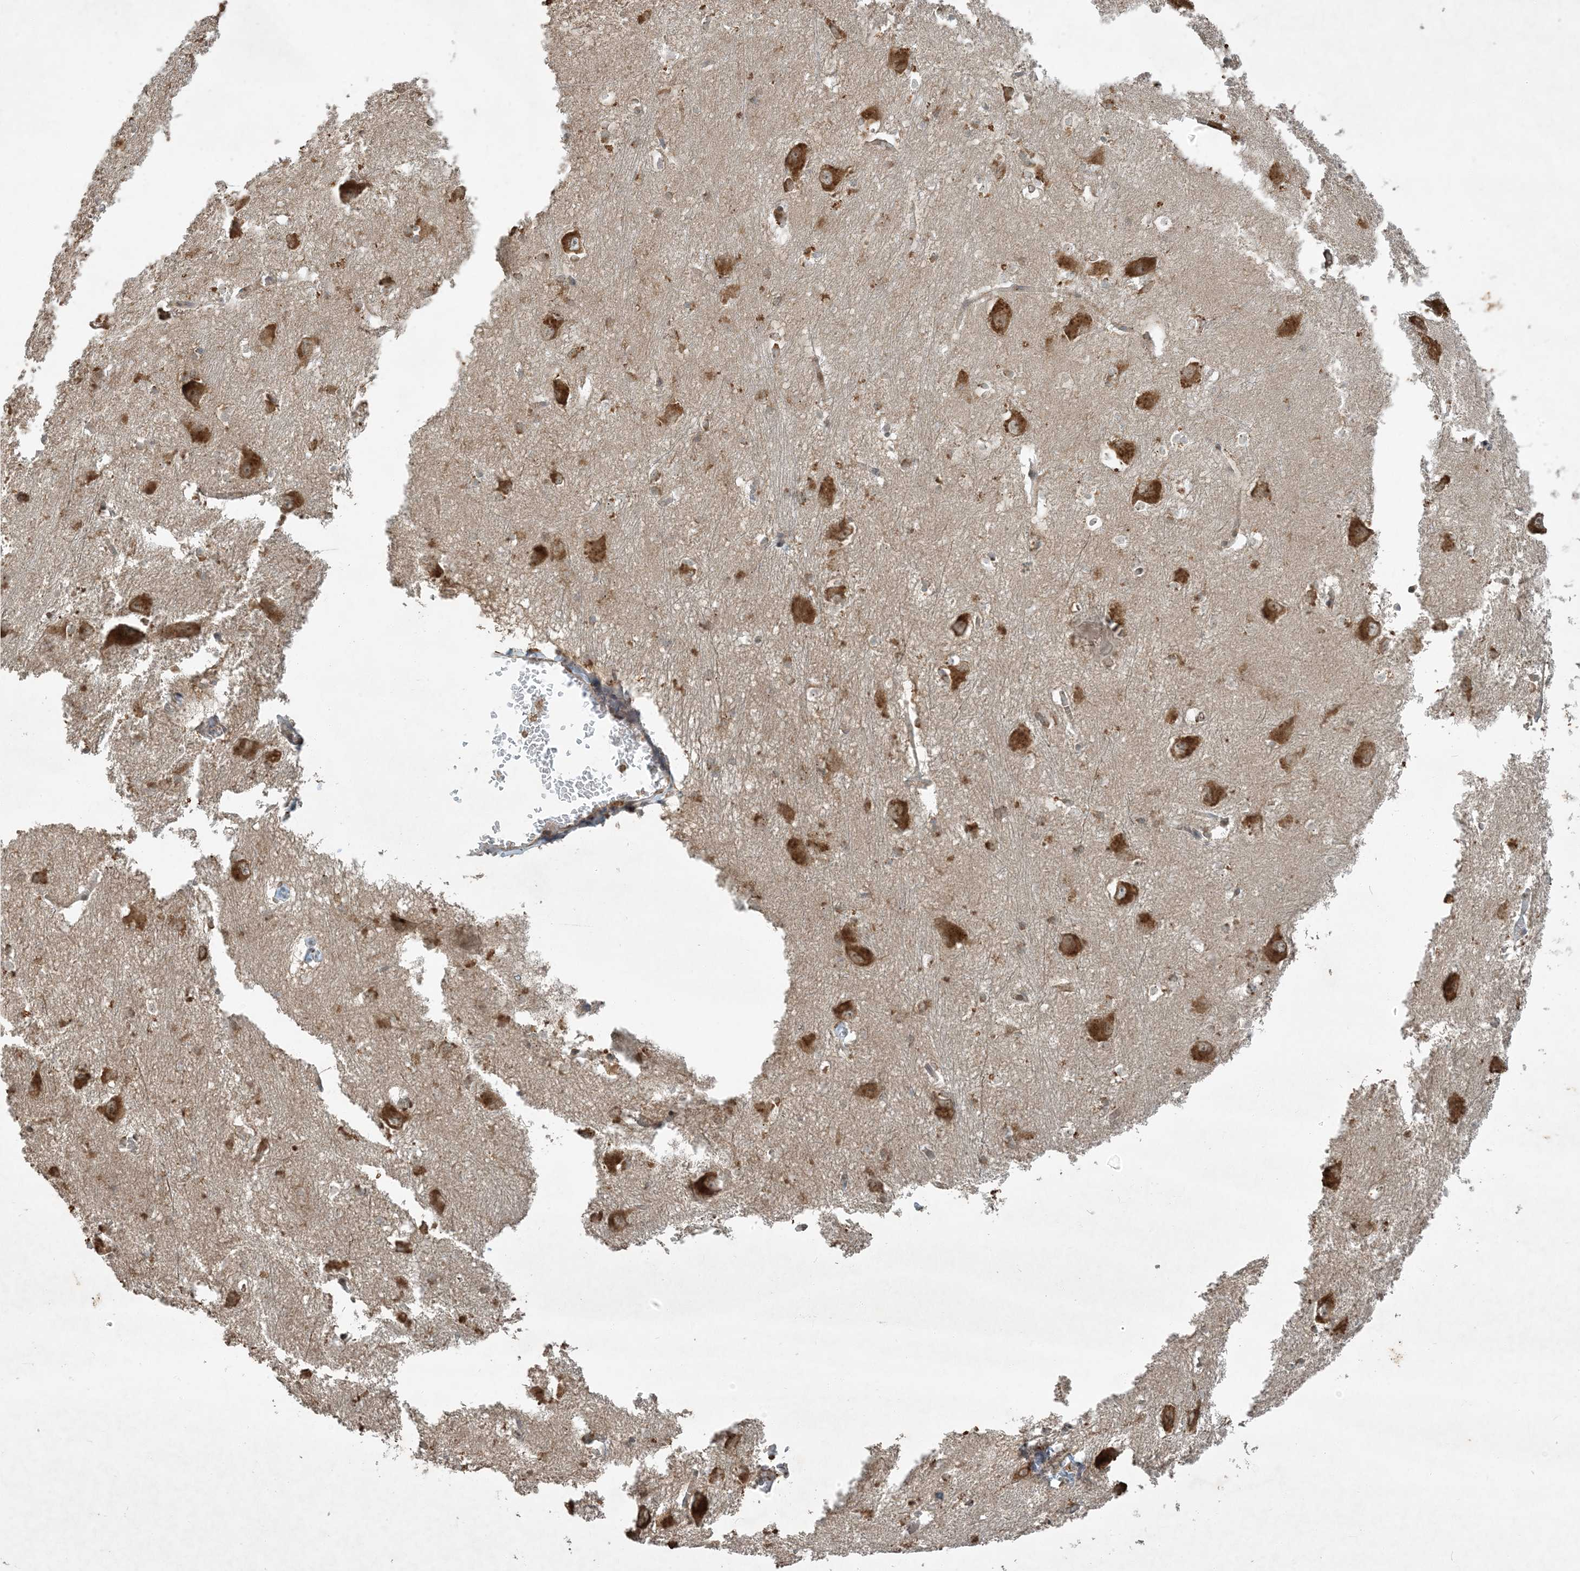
{"staining": {"intensity": "moderate", "quantity": "<25%", "location": "cytoplasmic/membranous"}, "tissue": "caudate", "cell_type": "Glial cells", "image_type": "normal", "snomed": [{"axis": "morphology", "description": "Normal tissue, NOS"}, {"axis": "topography", "description": "Lateral ventricle wall"}], "caption": "Immunohistochemical staining of normal human caudate exhibits moderate cytoplasmic/membranous protein staining in approximately <25% of glial cells.", "gene": "COMMD8", "patient": {"sex": "male", "age": 37}}